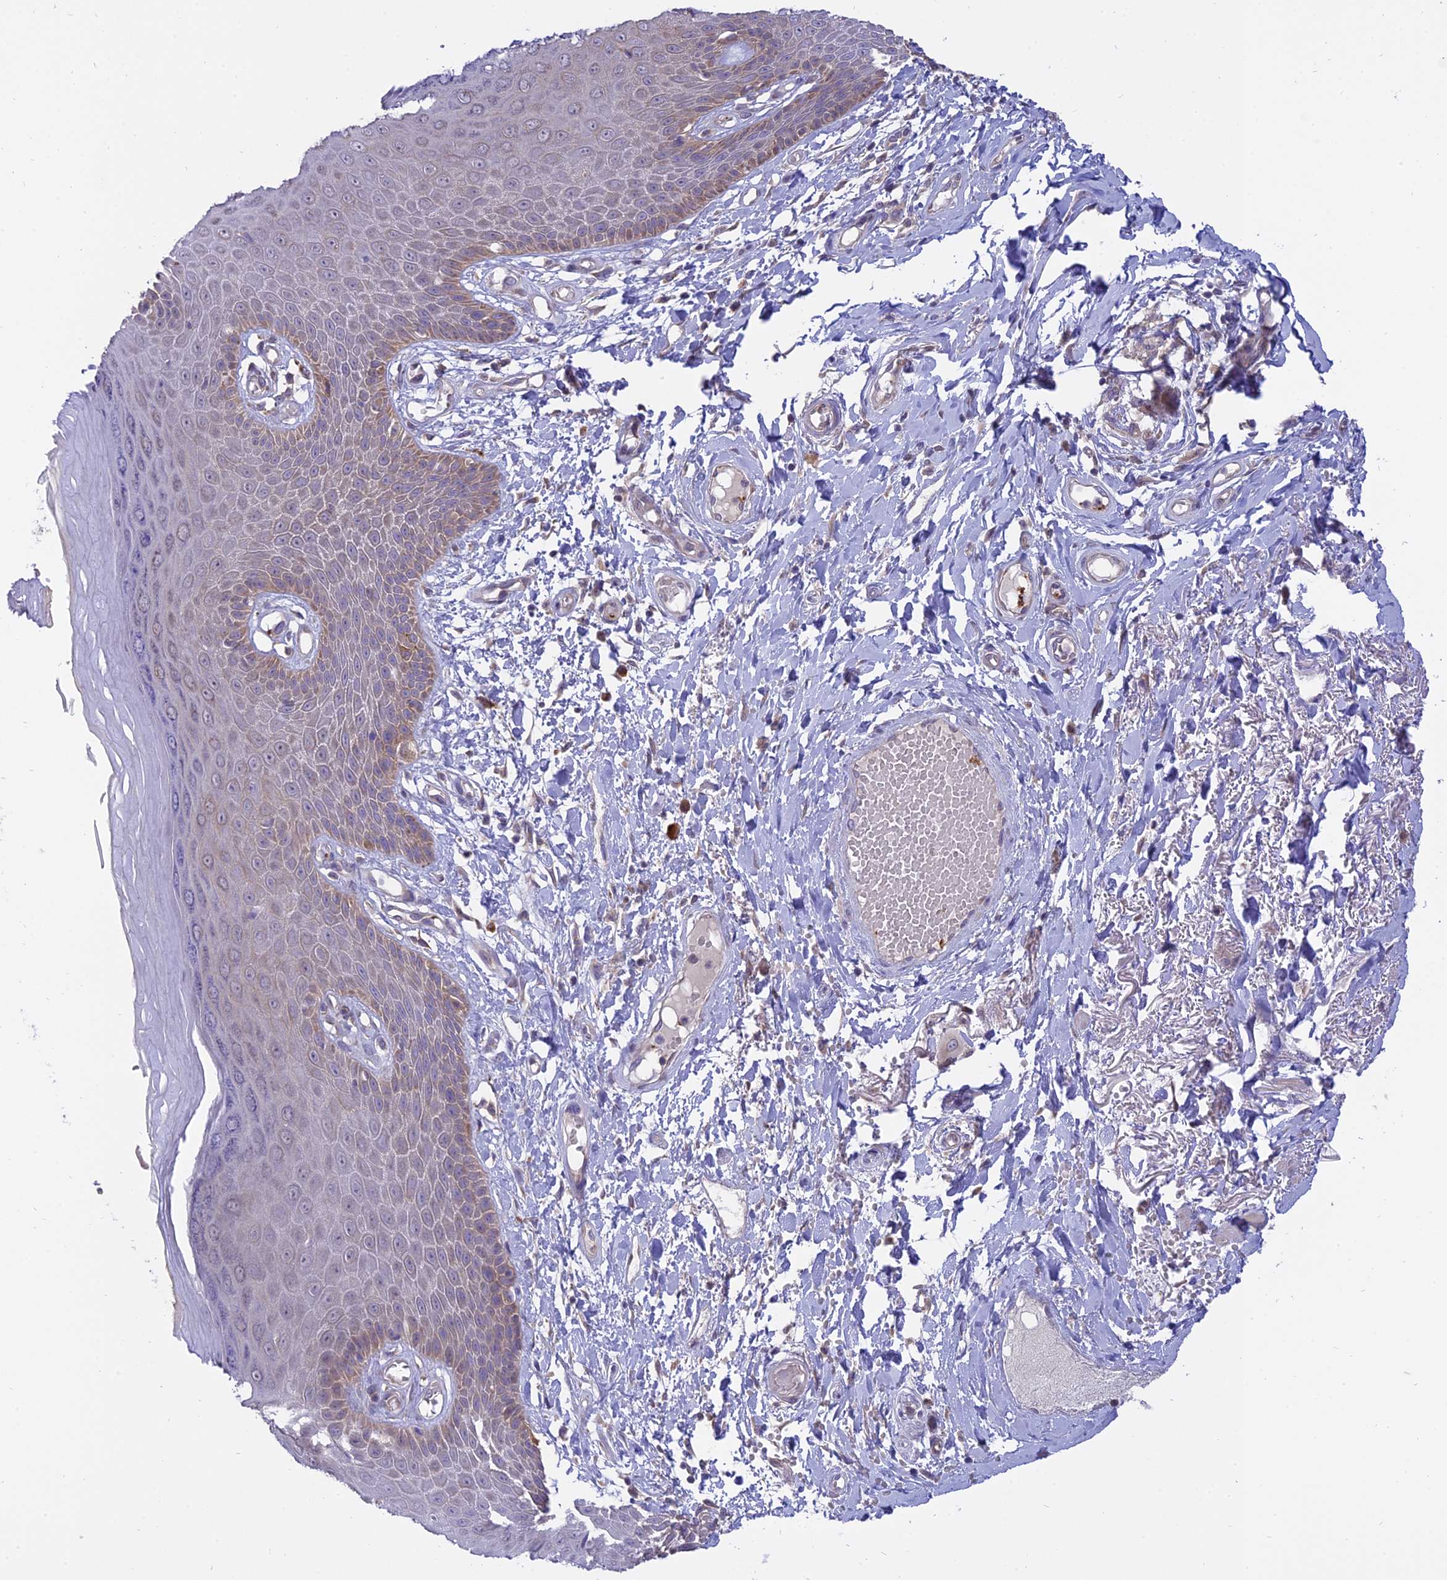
{"staining": {"intensity": "weak", "quantity": "25%-75%", "location": "cytoplasmic/membranous"}, "tissue": "skin", "cell_type": "Epidermal cells", "image_type": "normal", "snomed": [{"axis": "morphology", "description": "Normal tissue, NOS"}, {"axis": "topography", "description": "Anal"}], "caption": "An immunohistochemistry (IHC) histopathology image of unremarkable tissue is shown. Protein staining in brown highlights weak cytoplasmic/membranous positivity in skin within epidermal cells.", "gene": "IL21R", "patient": {"sex": "male", "age": 78}}